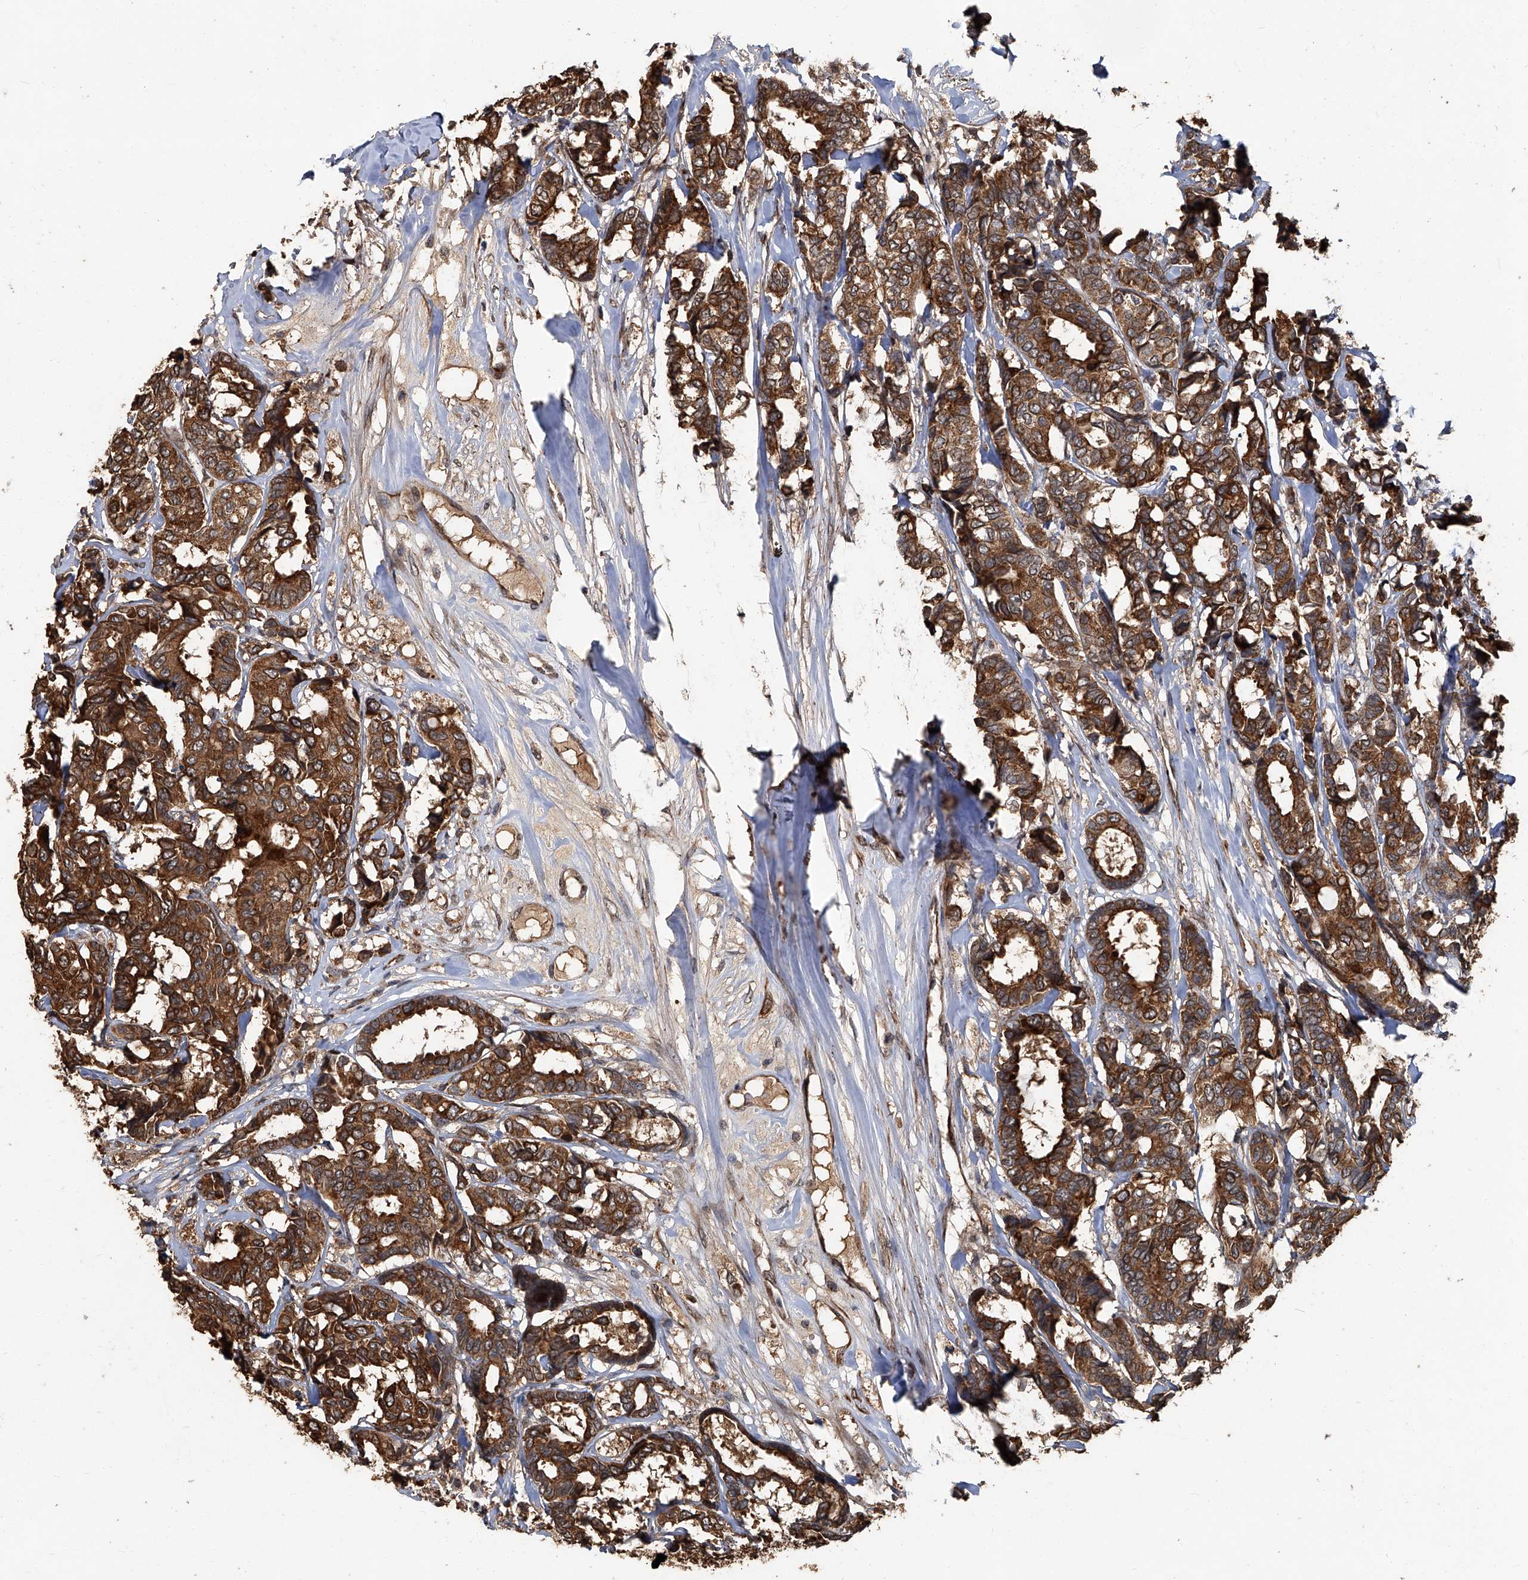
{"staining": {"intensity": "strong", "quantity": ">75%", "location": "cytoplasmic/membranous"}, "tissue": "breast cancer", "cell_type": "Tumor cells", "image_type": "cancer", "snomed": [{"axis": "morphology", "description": "Duct carcinoma"}, {"axis": "topography", "description": "Breast"}], "caption": "Protein expression by immunohistochemistry (IHC) exhibits strong cytoplasmic/membranous positivity in about >75% of tumor cells in breast cancer (invasive ductal carcinoma). (IHC, brightfield microscopy, high magnification).", "gene": "GPR132", "patient": {"sex": "female", "age": 87}}